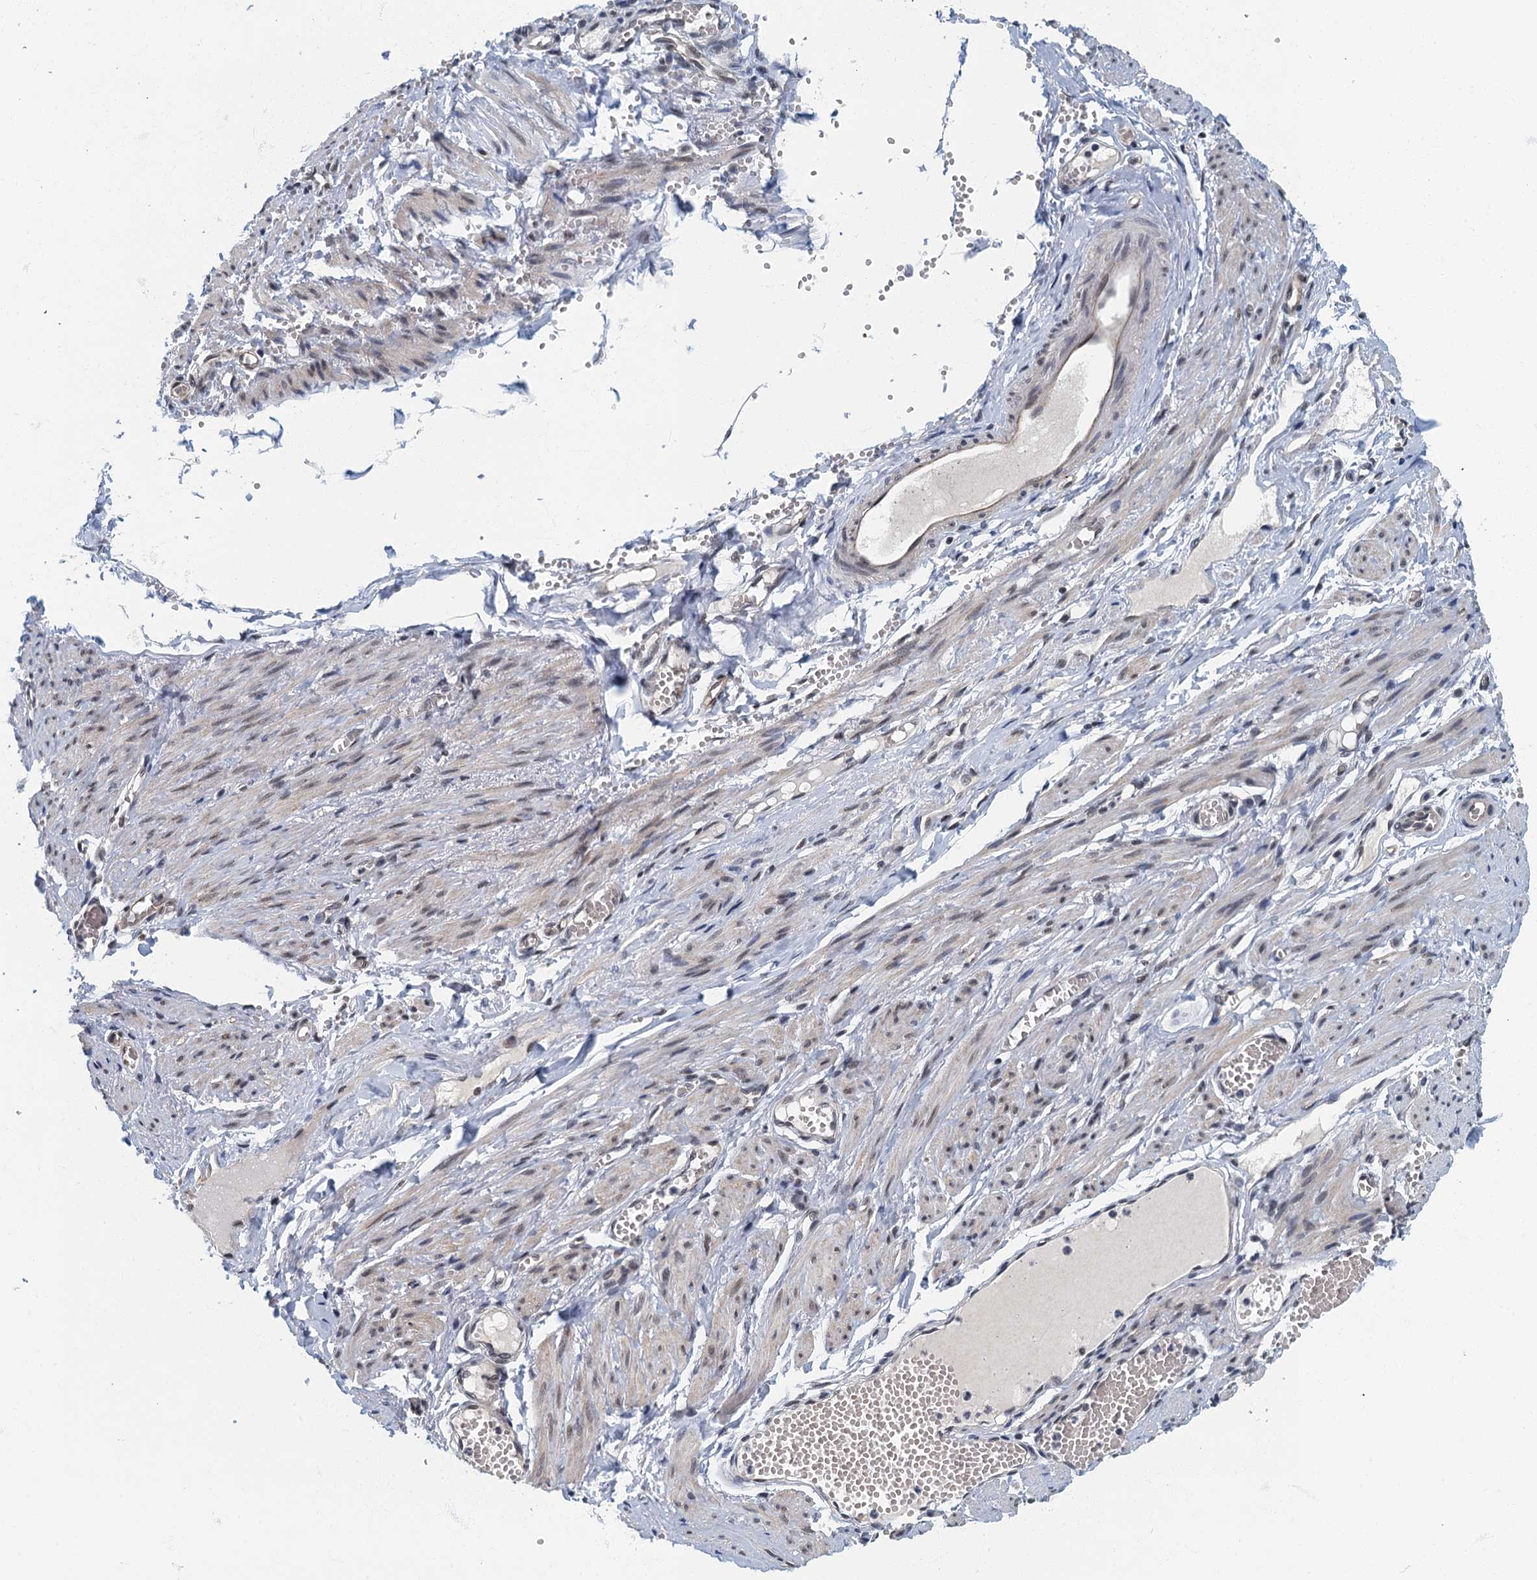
{"staining": {"intensity": "negative", "quantity": "none", "location": "none"}, "tissue": "soft tissue", "cell_type": "Chondrocytes", "image_type": "normal", "snomed": [{"axis": "morphology", "description": "Normal tissue, NOS"}, {"axis": "topography", "description": "Smooth muscle"}, {"axis": "topography", "description": "Peripheral nerve tissue"}], "caption": "The micrograph shows no significant expression in chondrocytes of soft tissue.", "gene": "GADL1", "patient": {"sex": "female", "age": 39}}